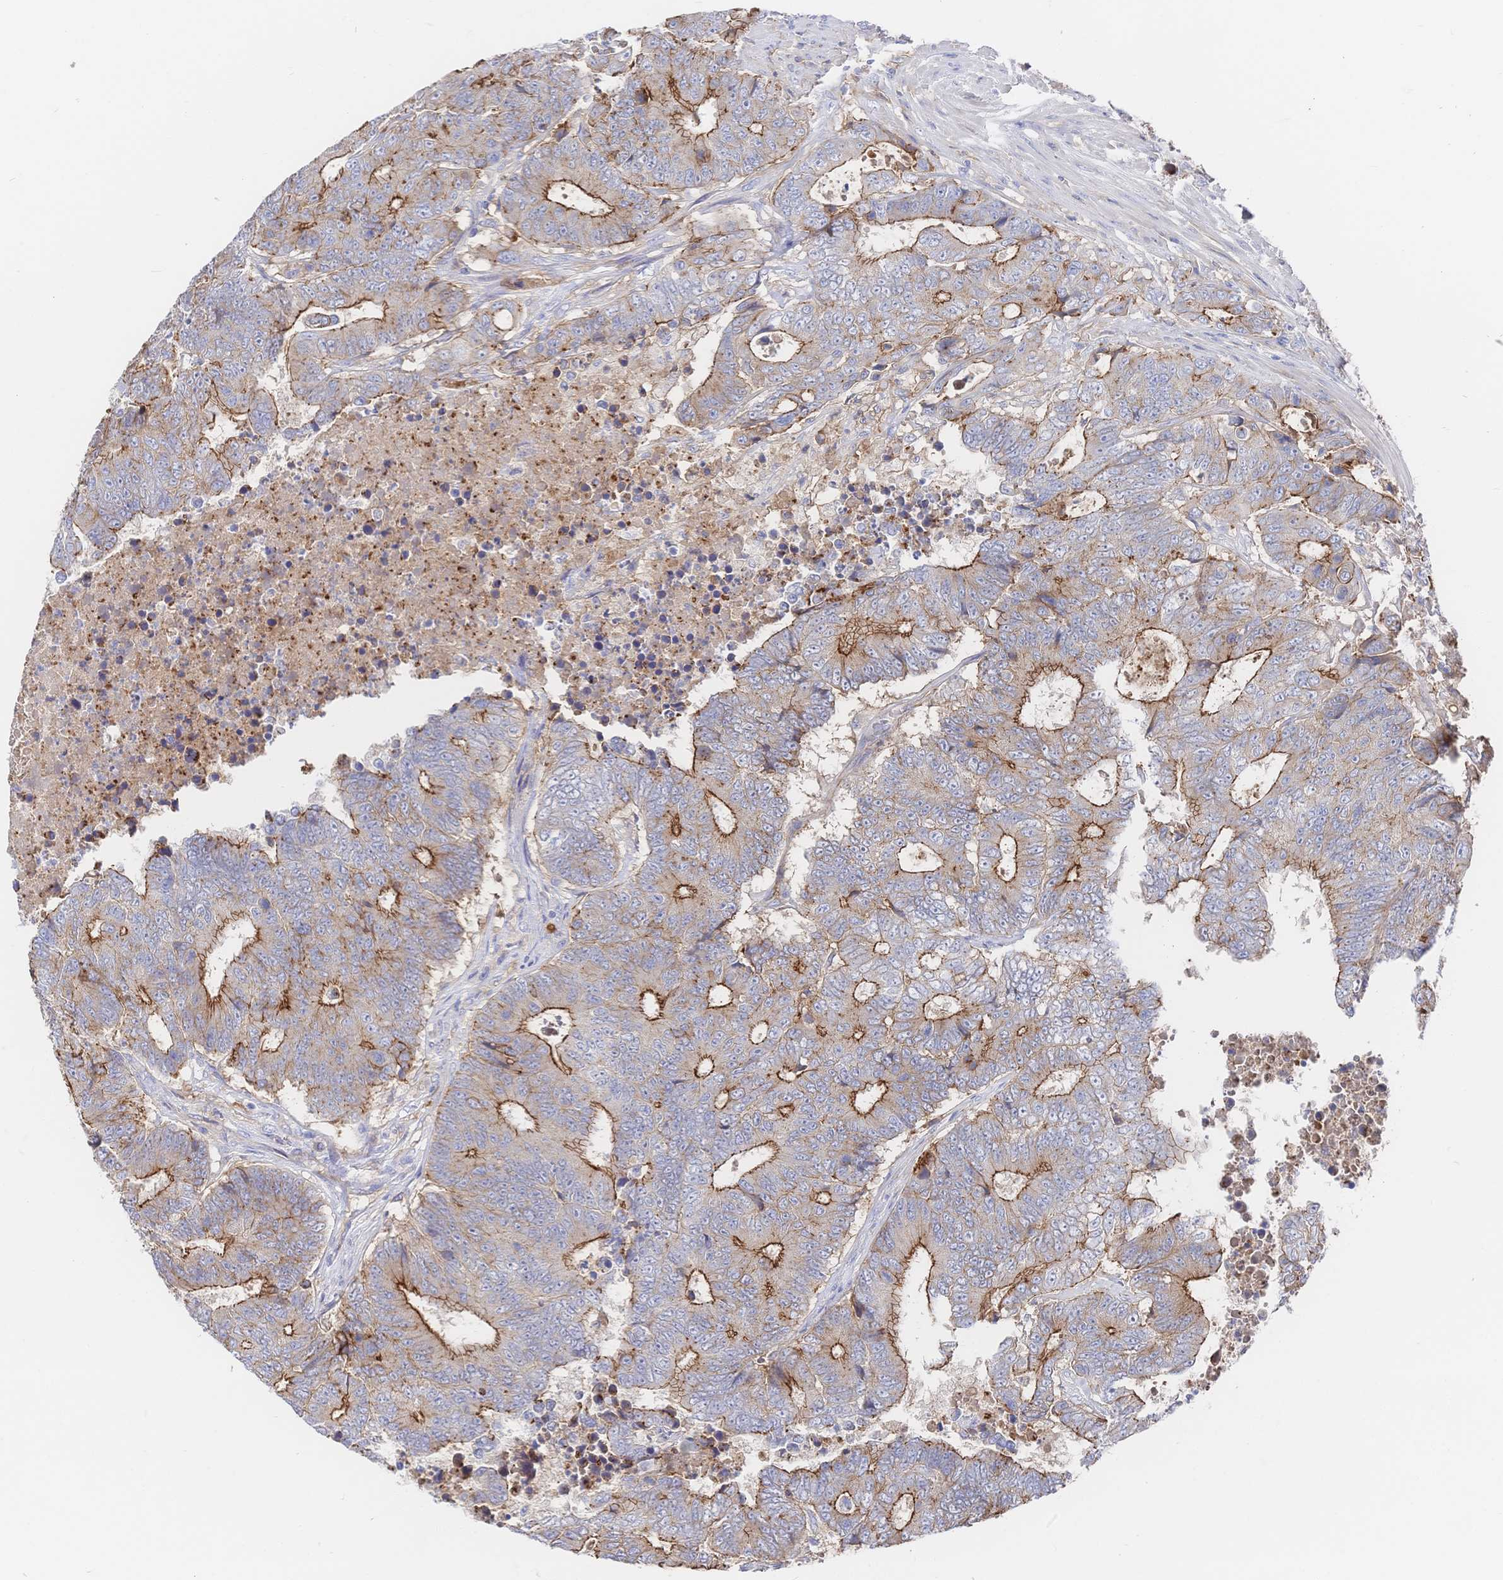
{"staining": {"intensity": "moderate", "quantity": ">75%", "location": "cytoplasmic/membranous"}, "tissue": "colorectal cancer", "cell_type": "Tumor cells", "image_type": "cancer", "snomed": [{"axis": "morphology", "description": "Adenocarcinoma, NOS"}, {"axis": "topography", "description": "Colon"}], "caption": "Immunohistochemistry (IHC) (DAB) staining of human colorectal cancer shows moderate cytoplasmic/membranous protein positivity in approximately >75% of tumor cells.", "gene": "F11R", "patient": {"sex": "female", "age": 48}}